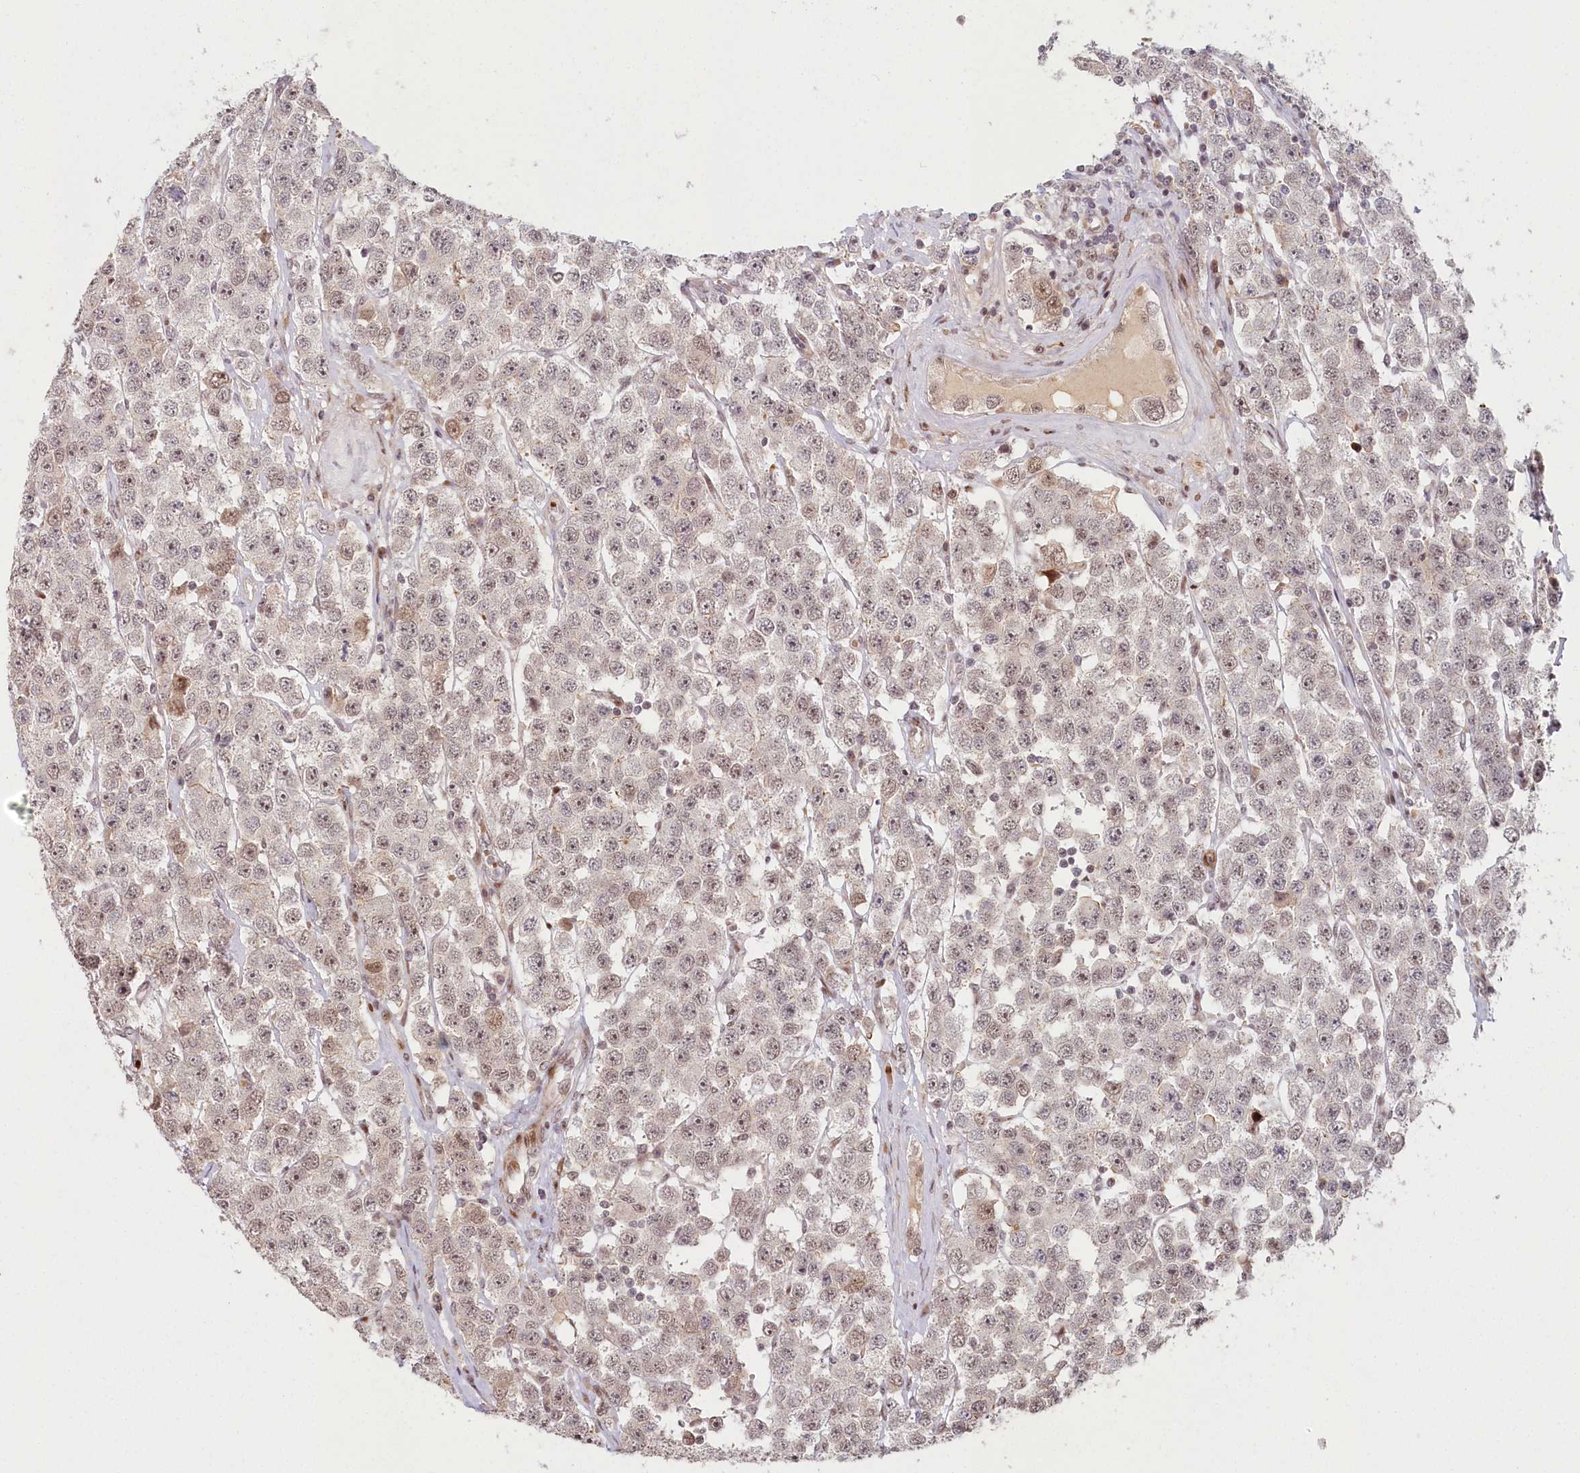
{"staining": {"intensity": "weak", "quantity": "25%-75%", "location": "nuclear"}, "tissue": "testis cancer", "cell_type": "Tumor cells", "image_type": "cancer", "snomed": [{"axis": "morphology", "description": "Seminoma, NOS"}, {"axis": "topography", "description": "Testis"}], "caption": "Protein staining of testis seminoma tissue displays weak nuclear expression in approximately 25%-75% of tumor cells. The protein of interest is stained brown, and the nuclei are stained in blue (DAB (3,3'-diaminobenzidine) IHC with brightfield microscopy, high magnification).", "gene": "FAM204A", "patient": {"sex": "male", "age": 28}}